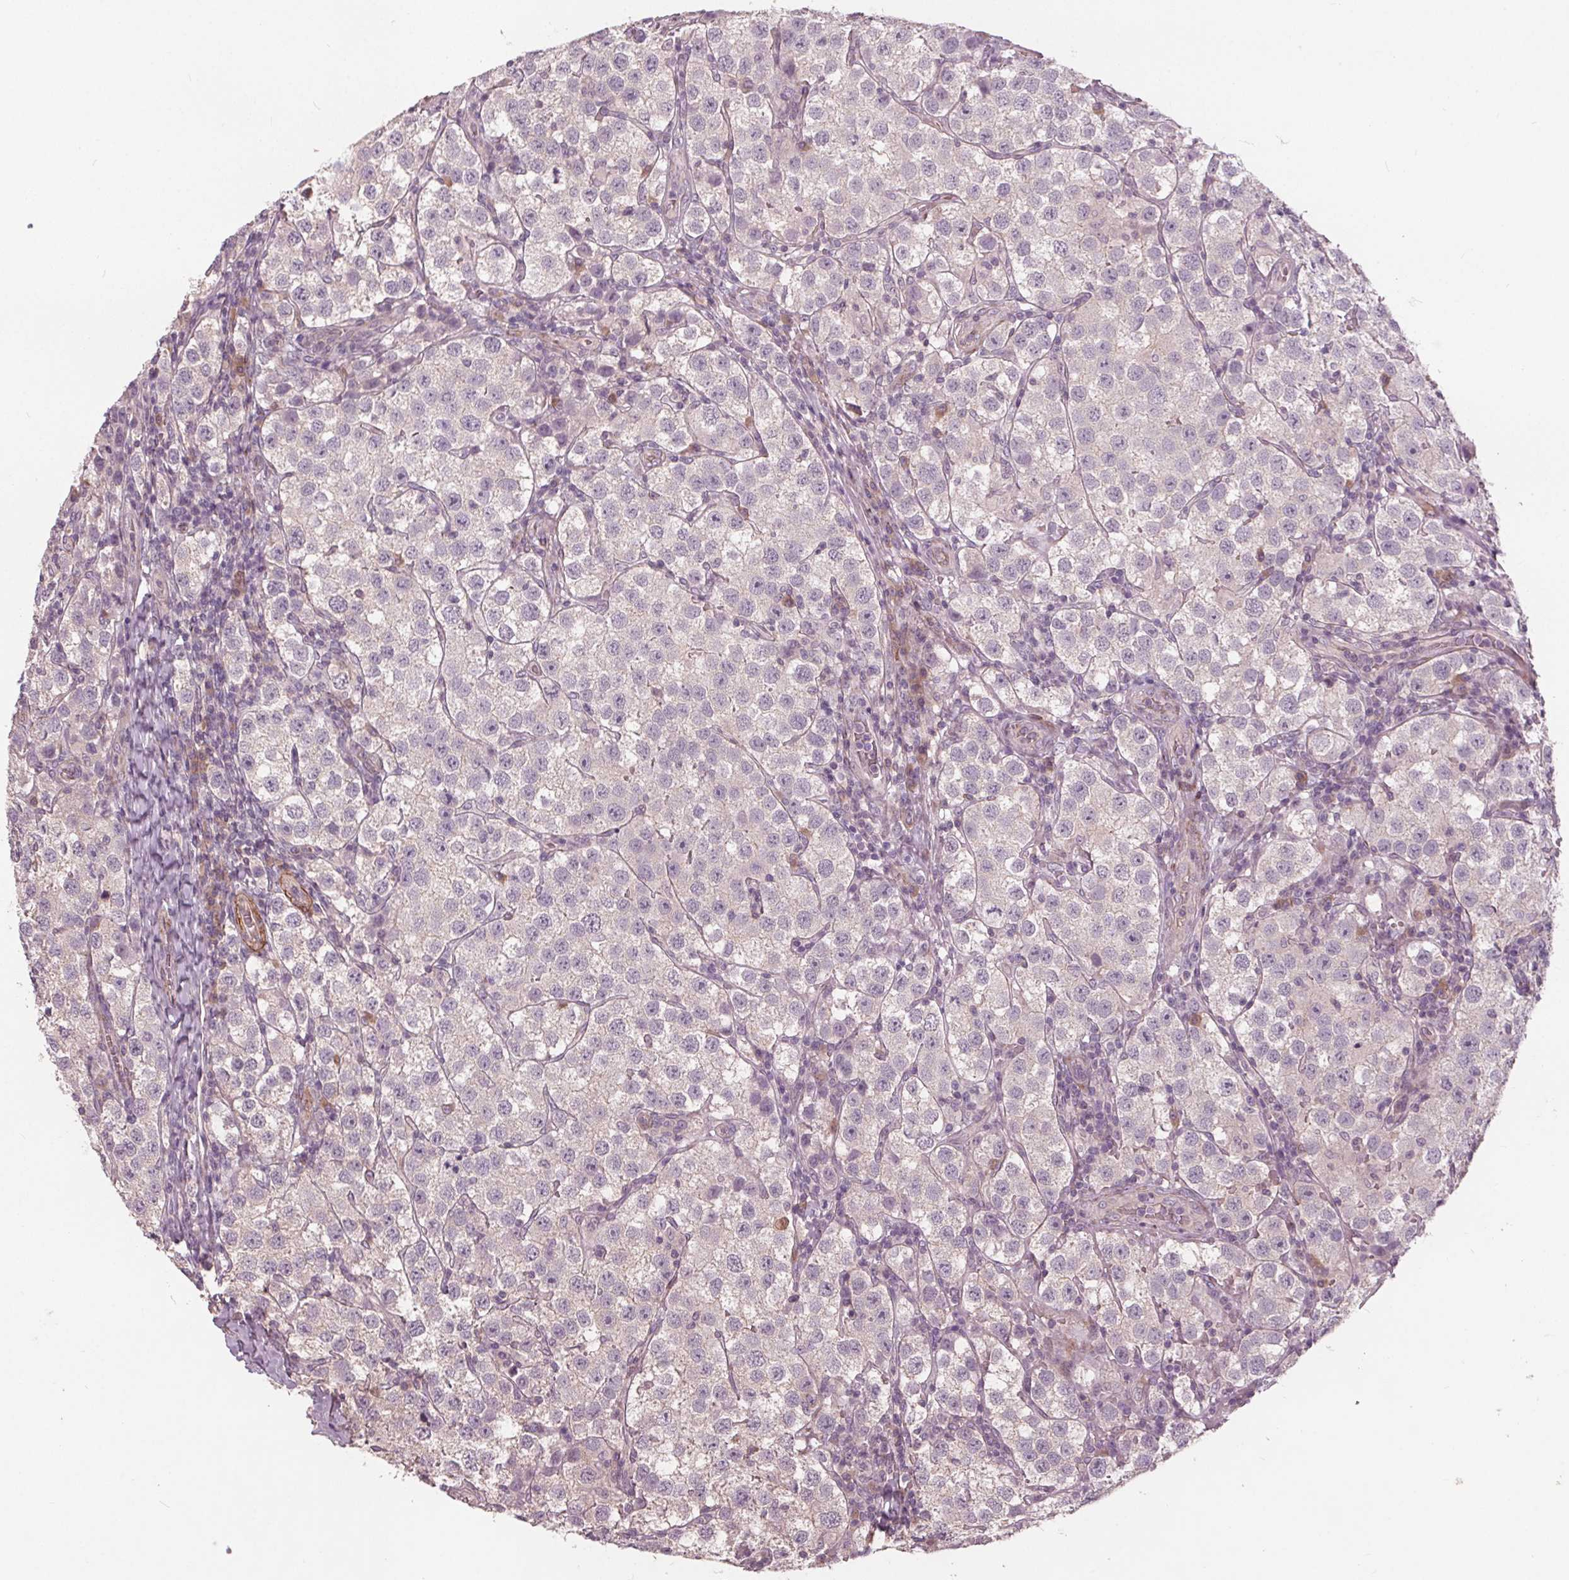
{"staining": {"intensity": "negative", "quantity": "none", "location": "none"}, "tissue": "testis cancer", "cell_type": "Tumor cells", "image_type": "cancer", "snomed": [{"axis": "morphology", "description": "Seminoma, NOS"}, {"axis": "topography", "description": "Testis"}], "caption": "This histopathology image is of testis seminoma stained with IHC to label a protein in brown with the nuclei are counter-stained blue. There is no staining in tumor cells.", "gene": "PDGFD", "patient": {"sex": "male", "age": 37}}